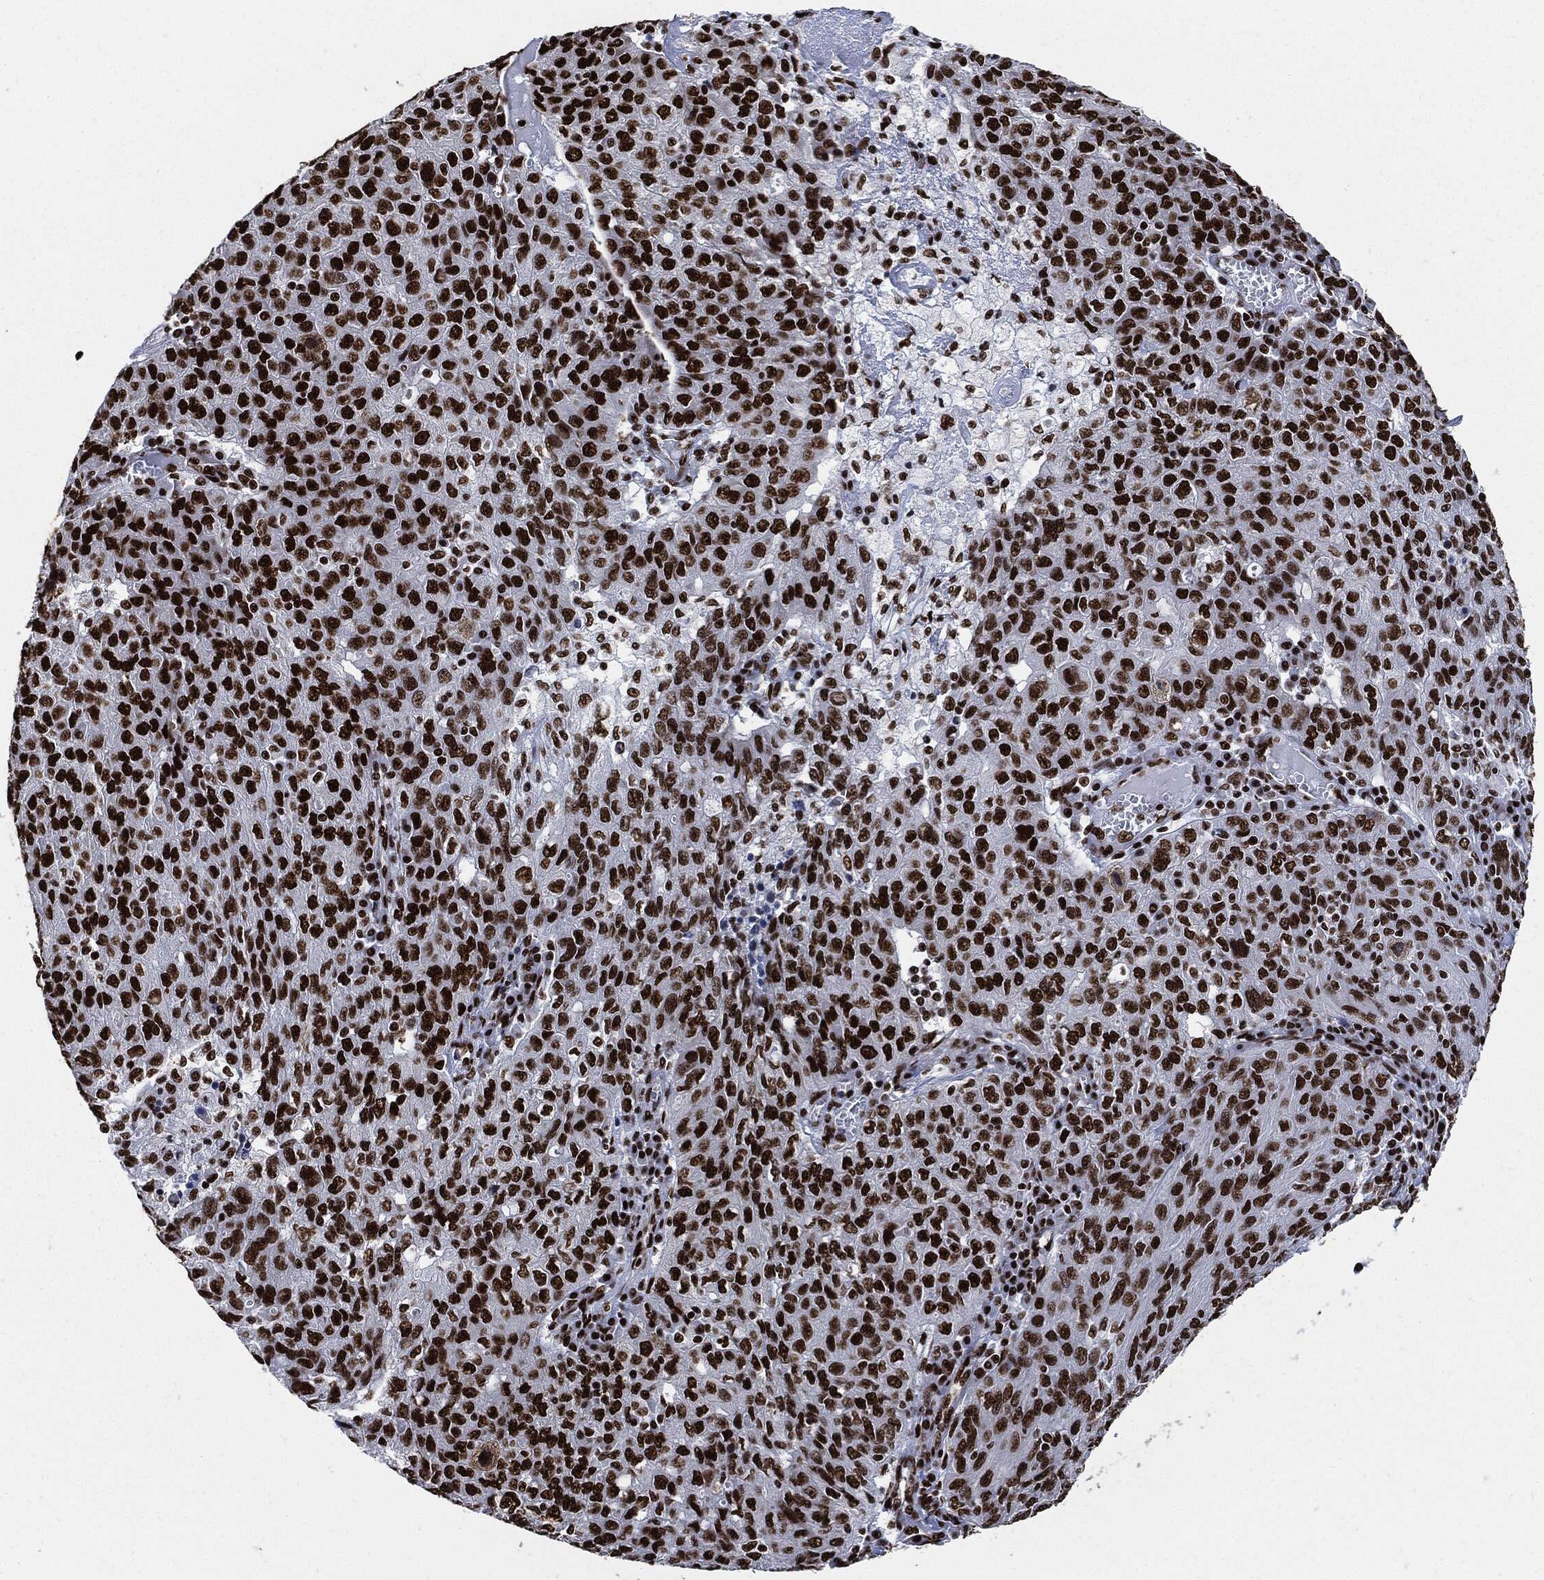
{"staining": {"intensity": "strong", "quantity": ">75%", "location": "nuclear"}, "tissue": "ovarian cancer", "cell_type": "Tumor cells", "image_type": "cancer", "snomed": [{"axis": "morphology", "description": "Carcinoma, endometroid"}, {"axis": "topography", "description": "Ovary"}], "caption": "Tumor cells reveal high levels of strong nuclear expression in about >75% of cells in human ovarian endometroid carcinoma. (brown staining indicates protein expression, while blue staining denotes nuclei).", "gene": "RECQL", "patient": {"sex": "female", "age": 50}}